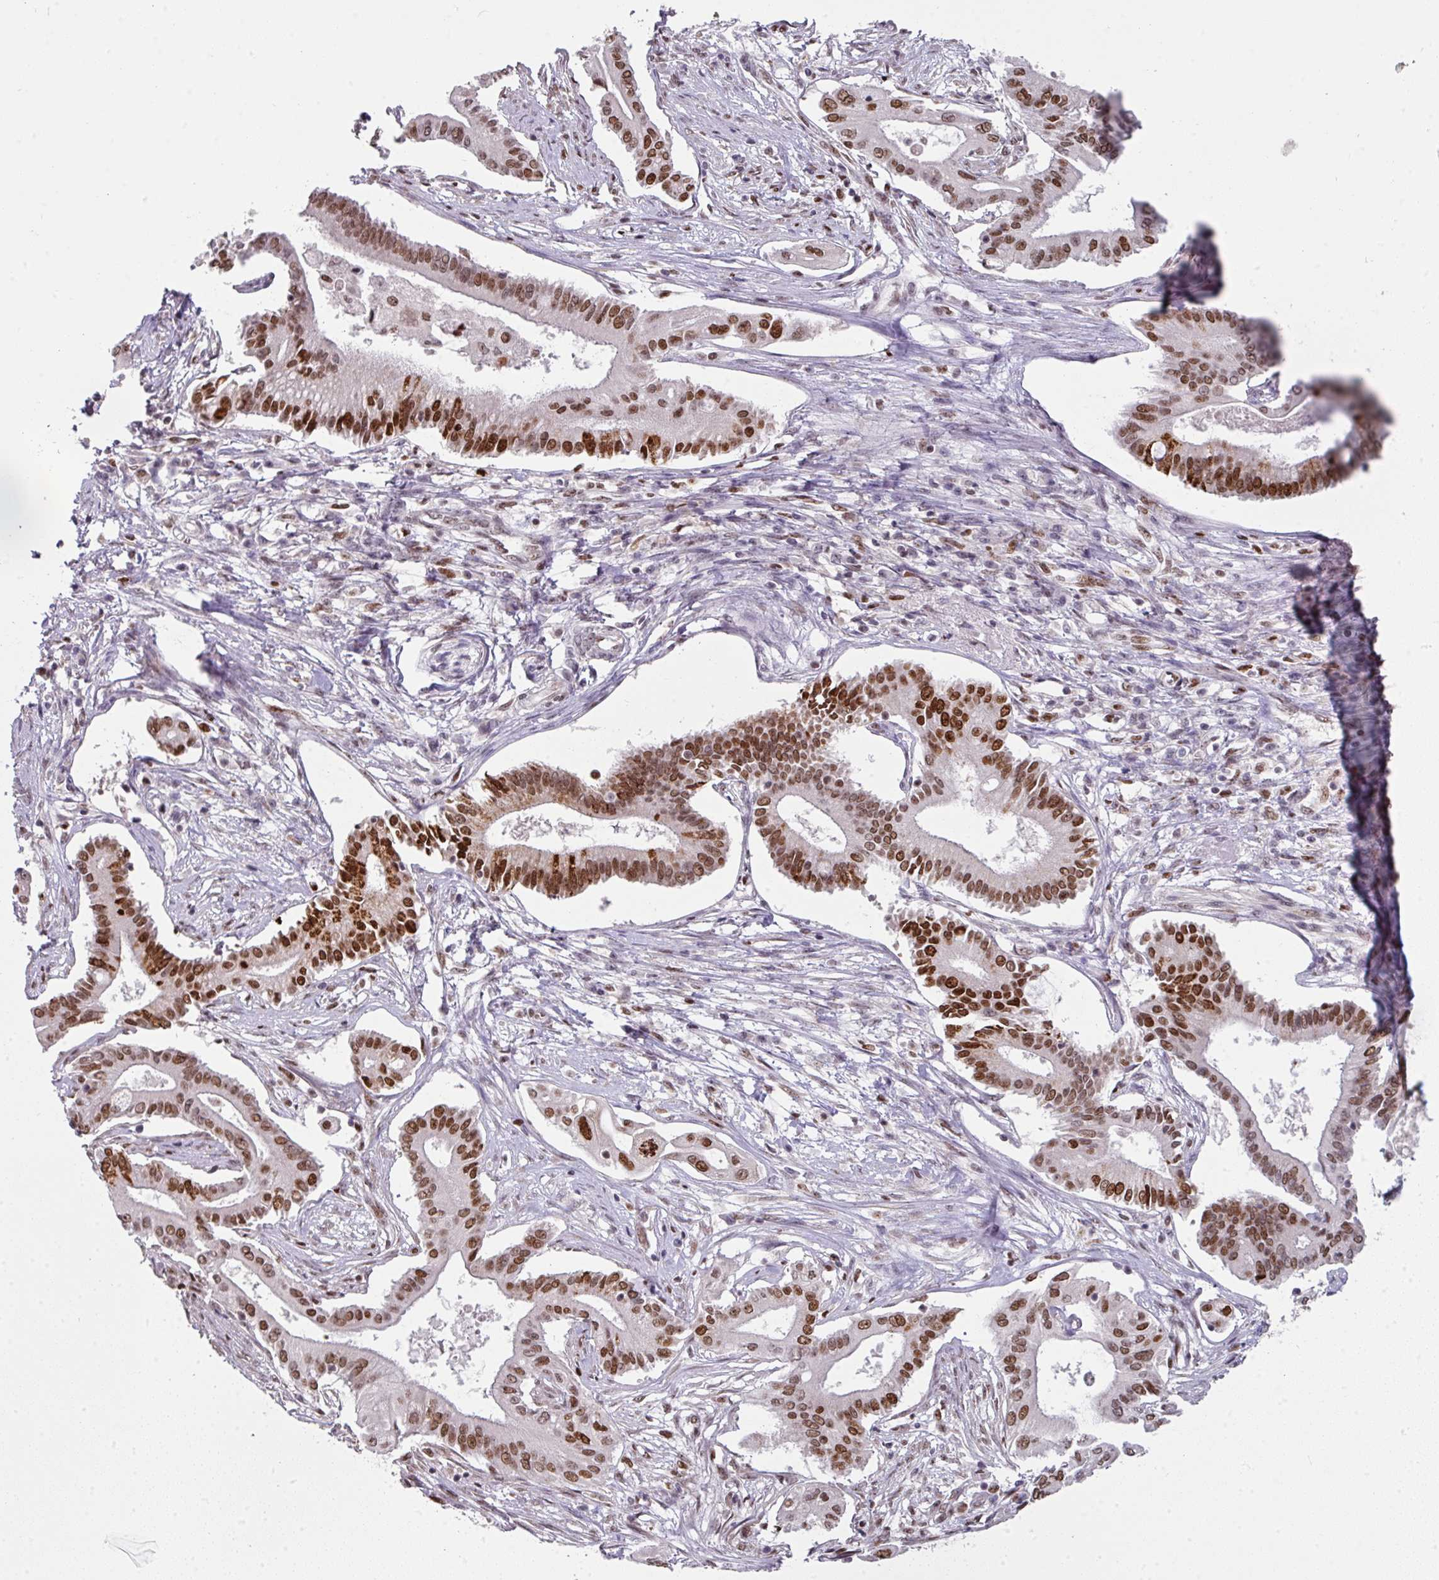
{"staining": {"intensity": "moderate", "quantity": ">75%", "location": "nuclear"}, "tissue": "pancreatic cancer", "cell_type": "Tumor cells", "image_type": "cancer", "snomed": [{"axis": "morphology", "description": "Adenocarcinoma, NOS"}, {"axis": "topography", "description": "Pancreas"}], "caption": "Pancreatic adenocarcinoma stained with DAB immunohistochemistry shows medium levels of moderate nuclear staining in approximately >75% of tumor cells.", "gene": "RAD50", "patient": {"sex": "female", "age": 68}}